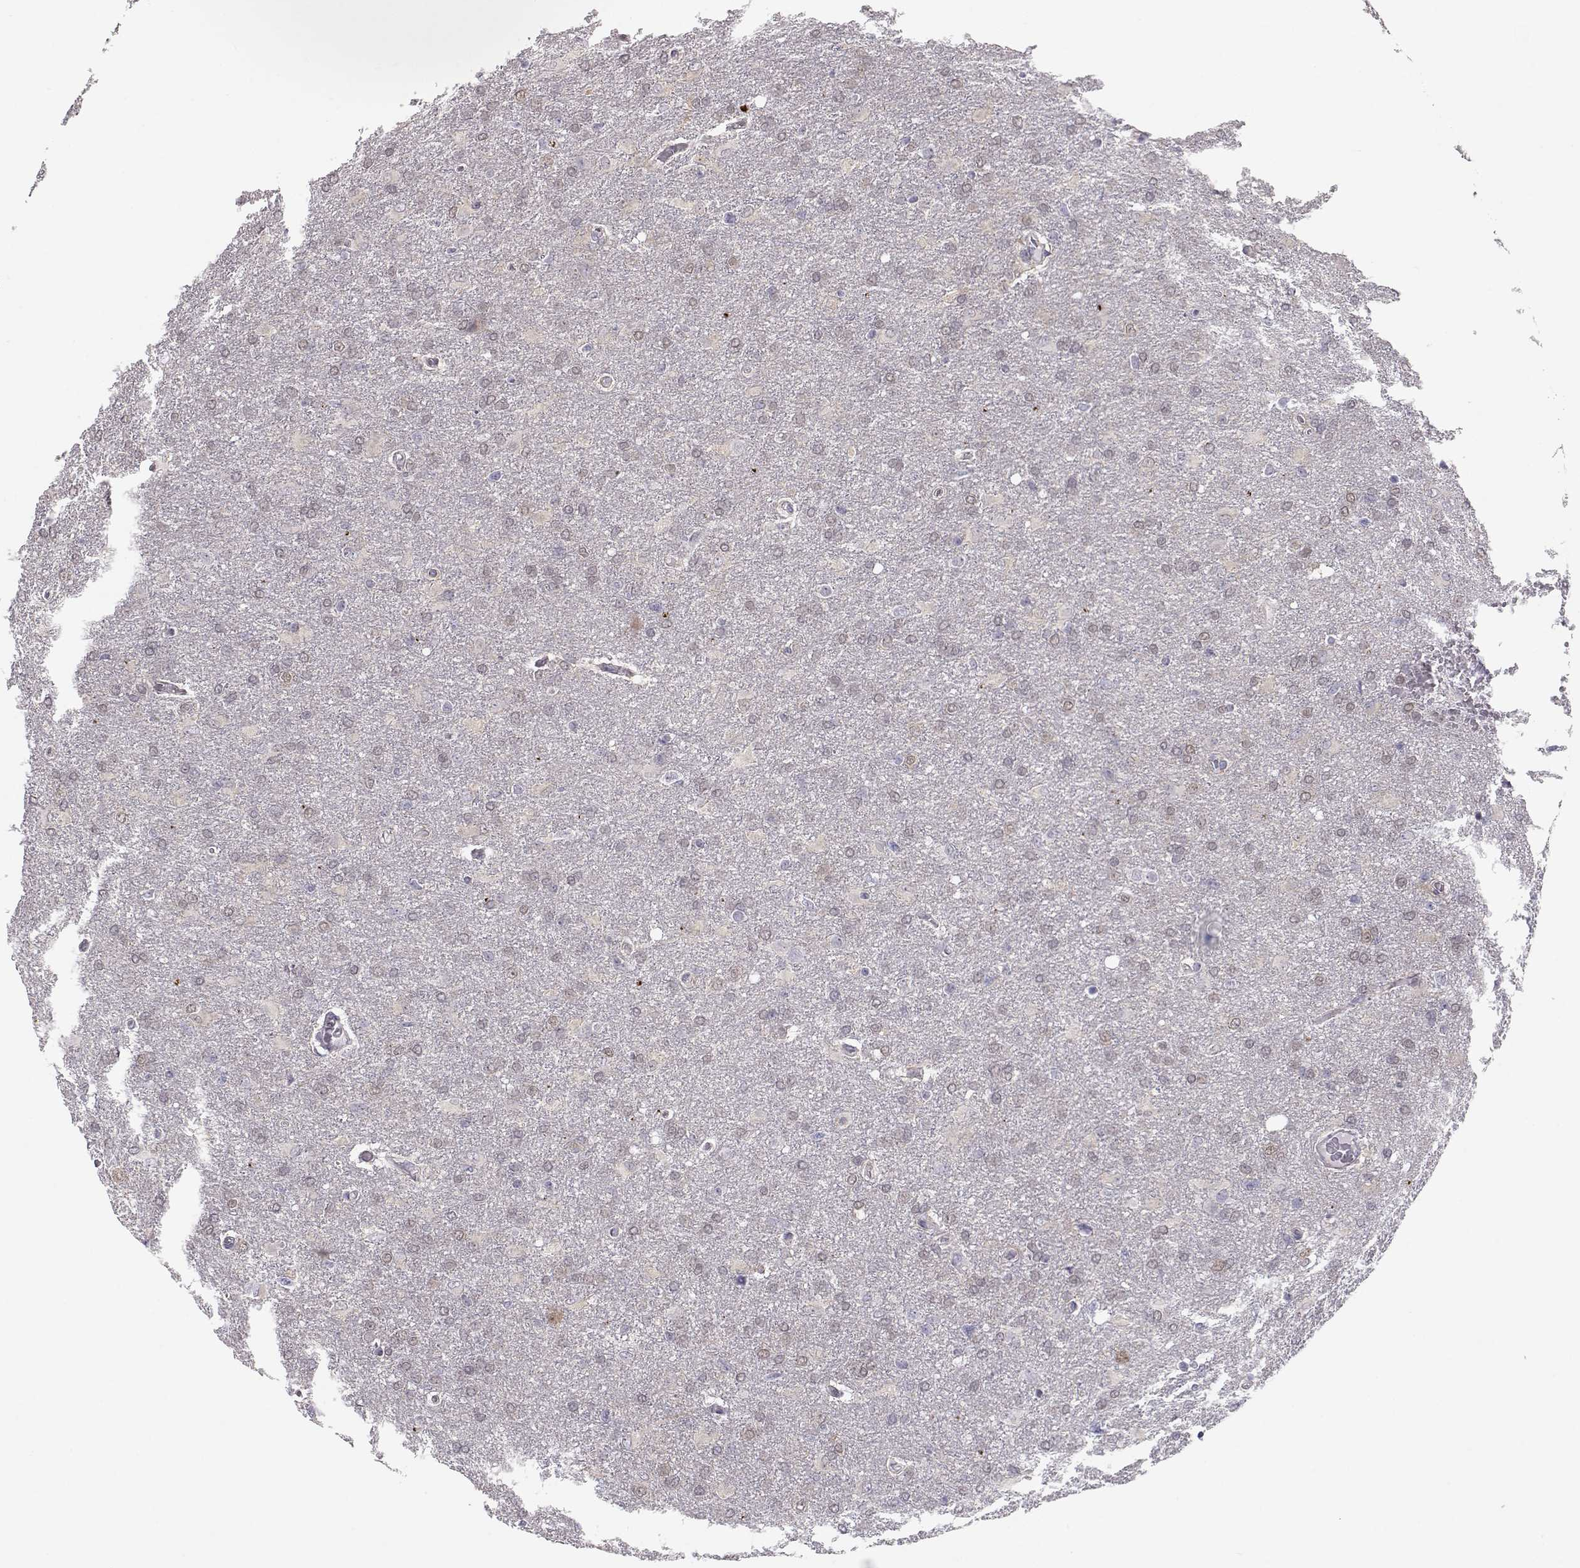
{"staining": {"intensity": "negative", "quantity": "none", "location": "none"}, "tissue": "glioma", "cell_type": "Tumor cells", "image_type": "cancer", "snomed": [{"axis": "morphology", "description": "Glioma, malignant, High grade"}, {"axis": "topography", "description": "Brain"}], "caption": "There is no significant expression in tumor cells of malignant glioma (high-grade).", "gene": "NPVF", "patient": {"sex": "male", "age": 68}}